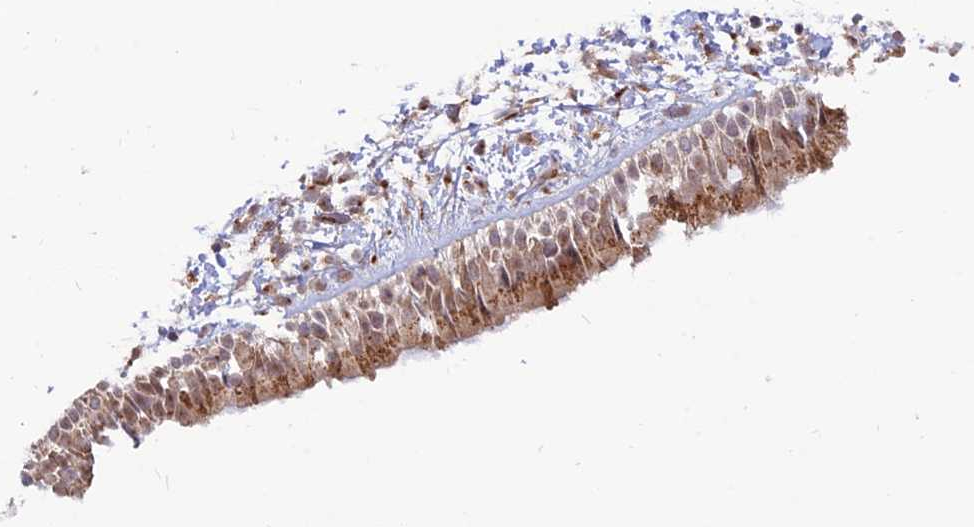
{"staining": {"intensity": "moderate", "quantity": ">75%", "location": "cytoplasmic/membranous,nuclear"}, "tissue": "nasopharynx", "cell_type": "Respiratory epithelial cells", "image_type": "normal", "snomed": [{"axis": "morphology", "description": "Normal tissue, NOS"}, {"axis": "topography", "description": "Nasopharynx"}], "caption": "A medium amount of moderate cytoplasmic/membranous,nuclear positivity is seen in approximately >75% of respiratory epithelial cells in benign nasopharynx.", "gene": "GOLGA3", "patient": {"sex": "male", "age": 22}}